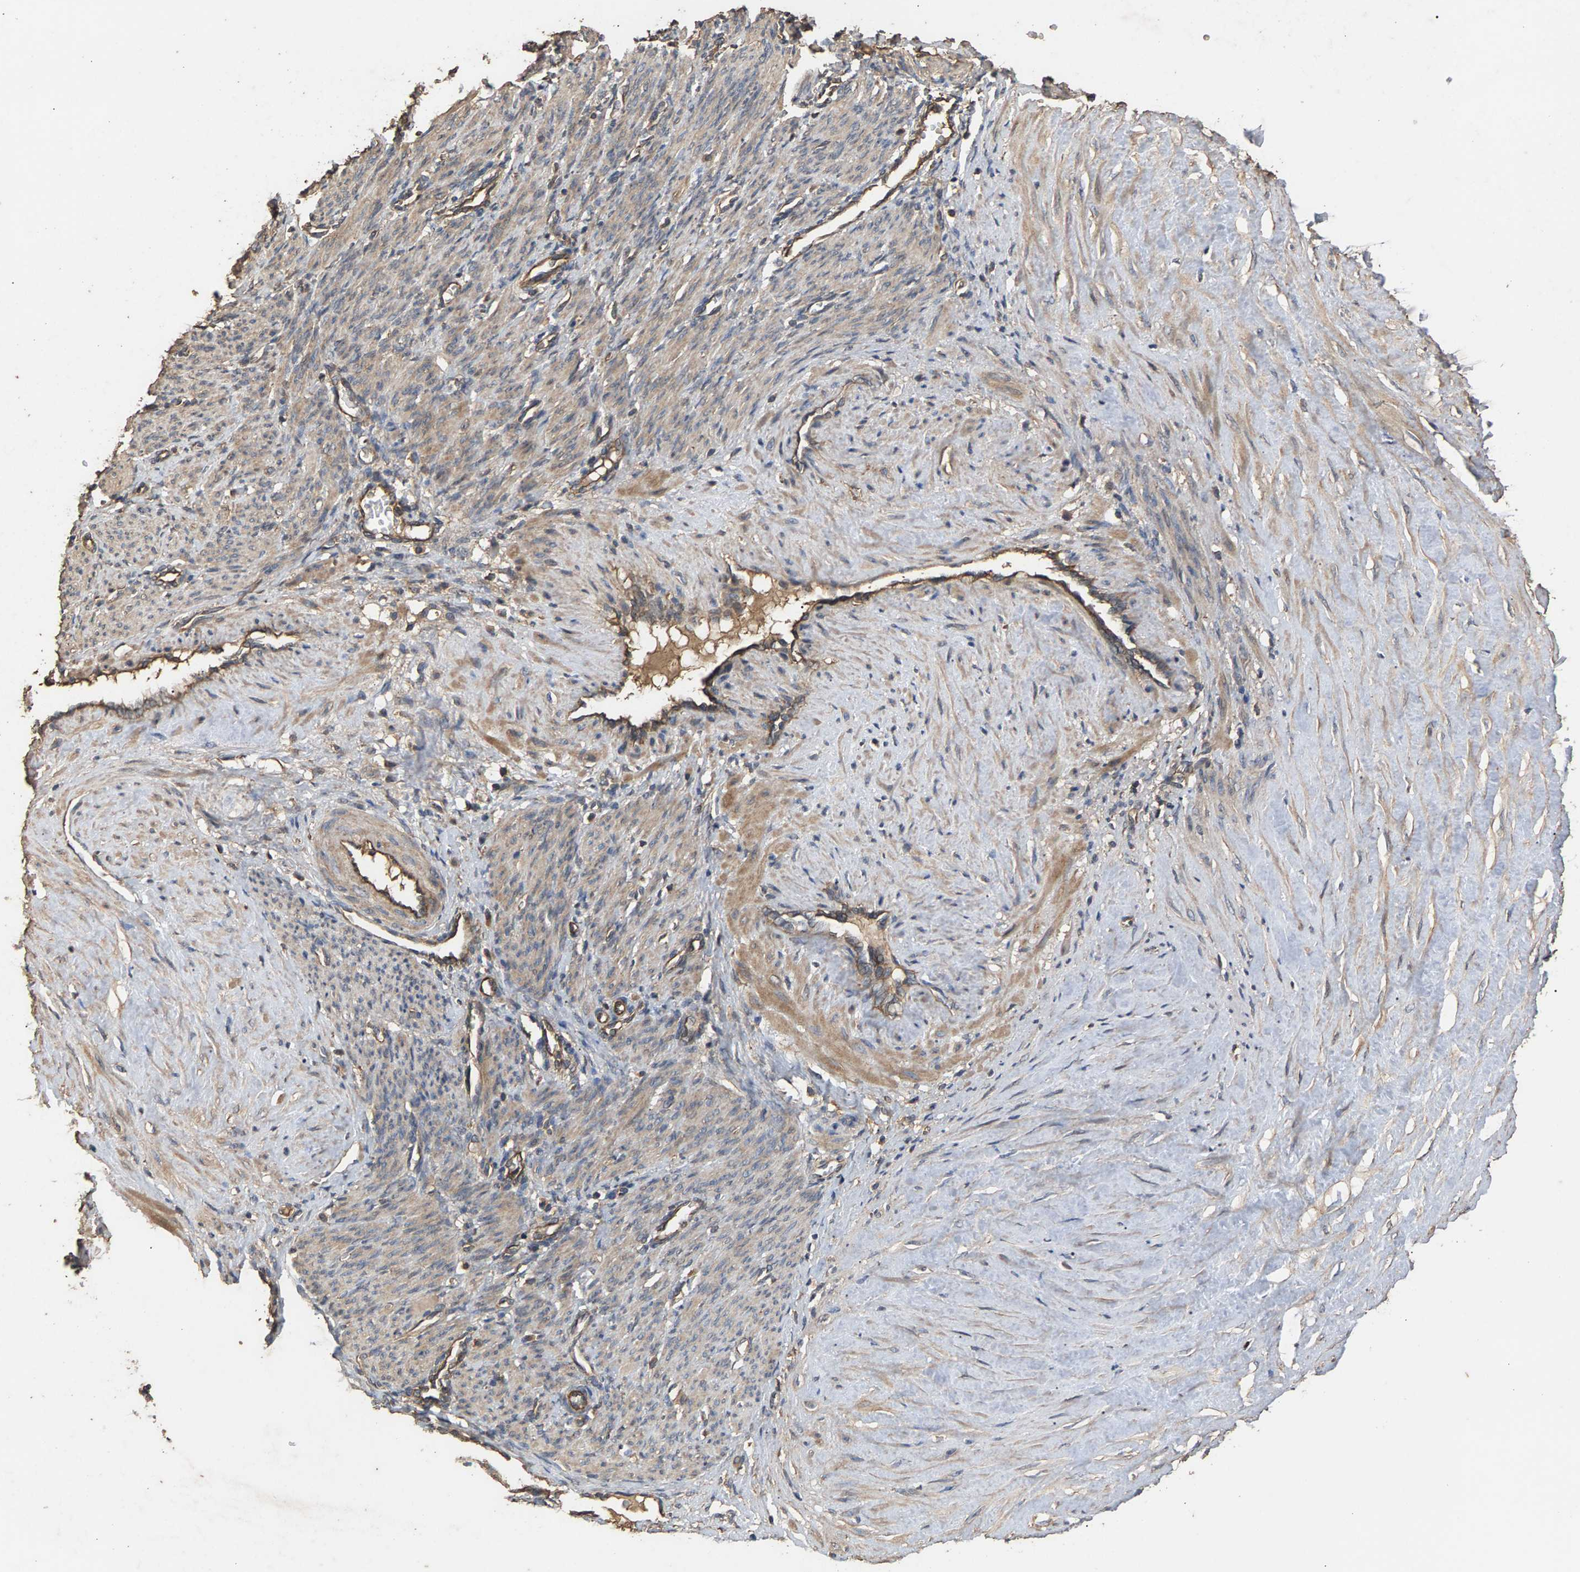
{"staining": {"intensity": "moderate", "quantity": "25%-75%", "location": "cytoplasmic/membranous"}, "tissue": "smooth muscle", "cell_type": "Smooth muscle cells", "image_type": "normal", "snomed": [{"axis": "morphology", "description": "Normal tissue, NOS"}, {"axis": "topography", "description": "Endometrium"}], "caption": "An image showing moderate cytoplasmic/membranous staining in about 25%-75% of smooth muscle cells in unremarkable smooth muscle, as visualized by brown immunohistochemical staining.", "gene": "HTRA3", "patient": {"sex": "female", "age": 33}}